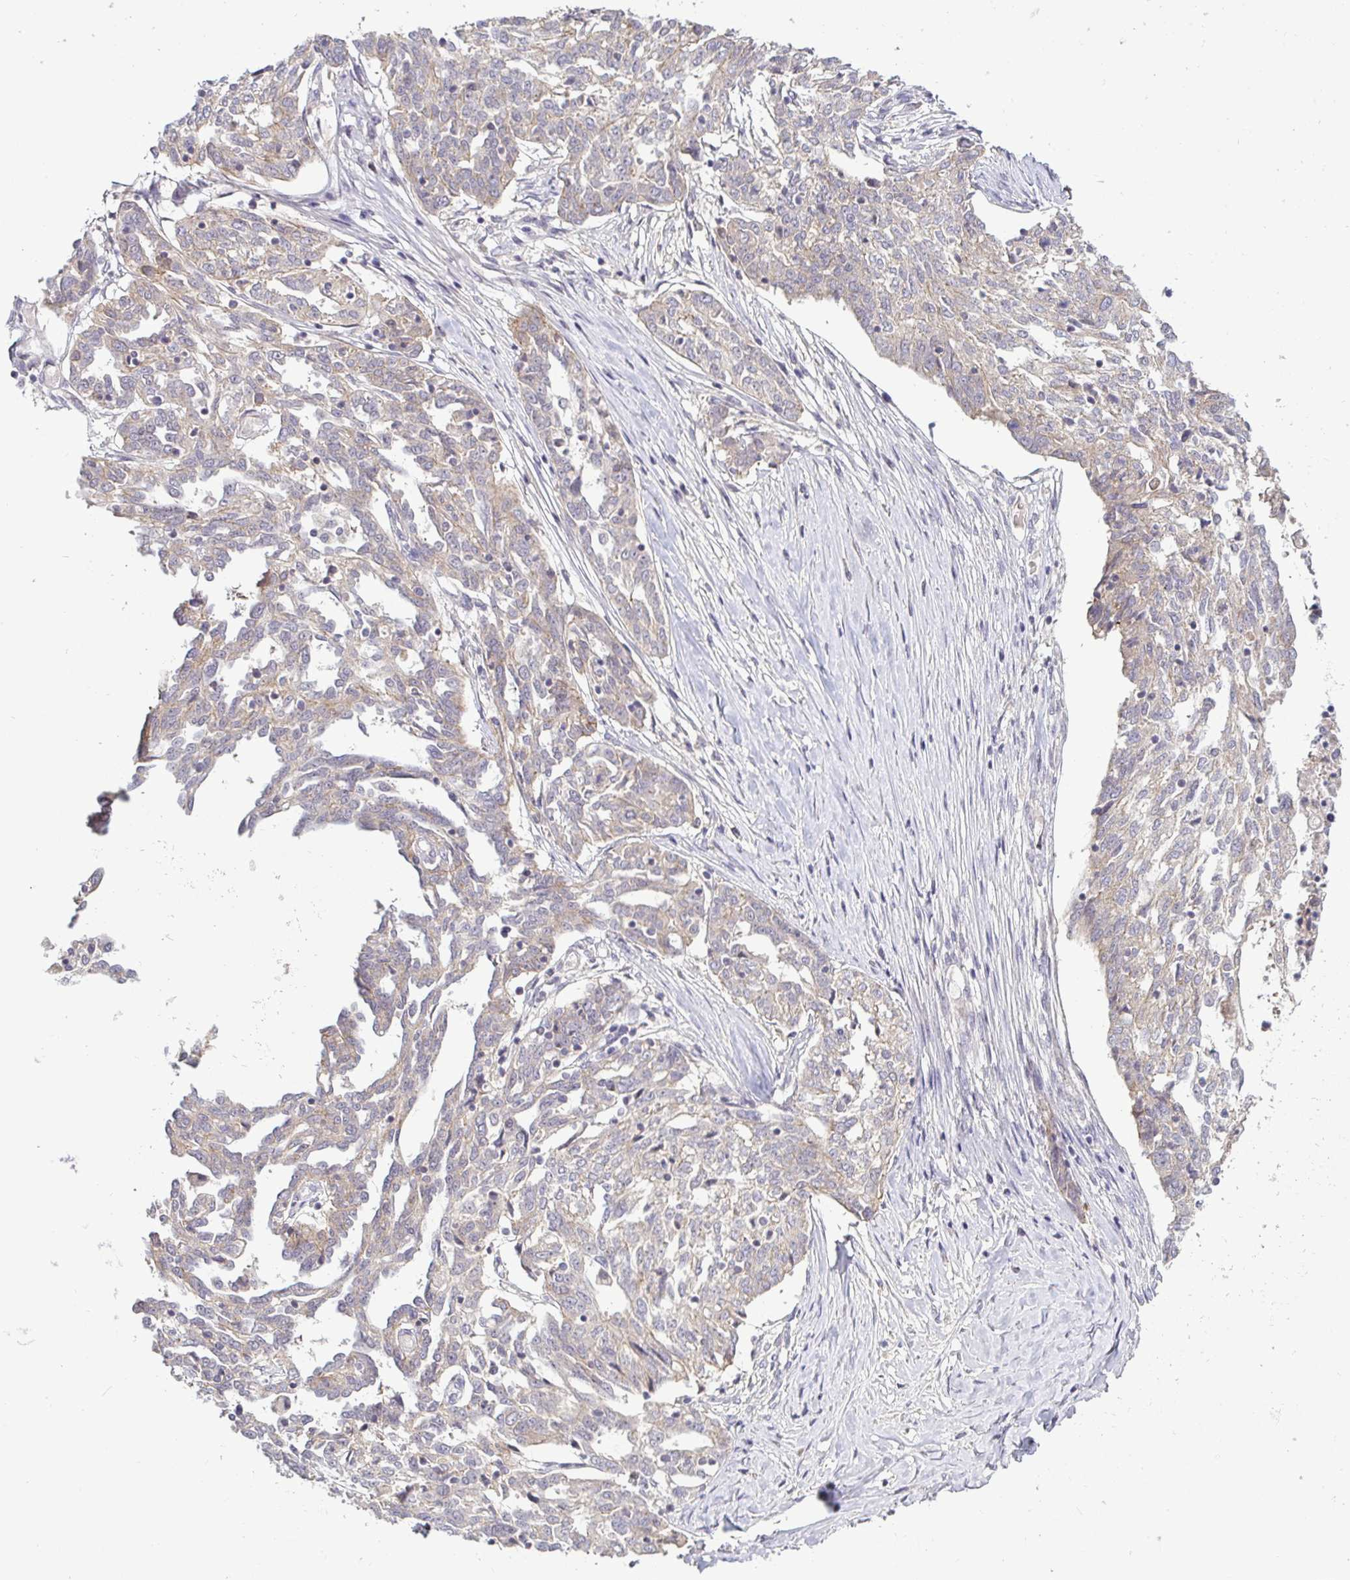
{"staining": {"intensity": "weak", "quantity": "<25%", "location": "cytoplasmic/membranous"}, "tissue": "ovarian cancer", "cell_type": "Tumor cells", "image_type": "cancer", "snomed": [{"axis": "morphology", "description": "Cystadenocarcinoma, serous, NOS"}, {"axis": "topography", "description": "Ovary"}], "caption": "Immunohistochemical staining of human serous cystadenocarcinoma (ovarian) exhibits no significant staining in tumor cells.", "gene": "GSTM1", "patient": {"sex": "female", "age": 67}}